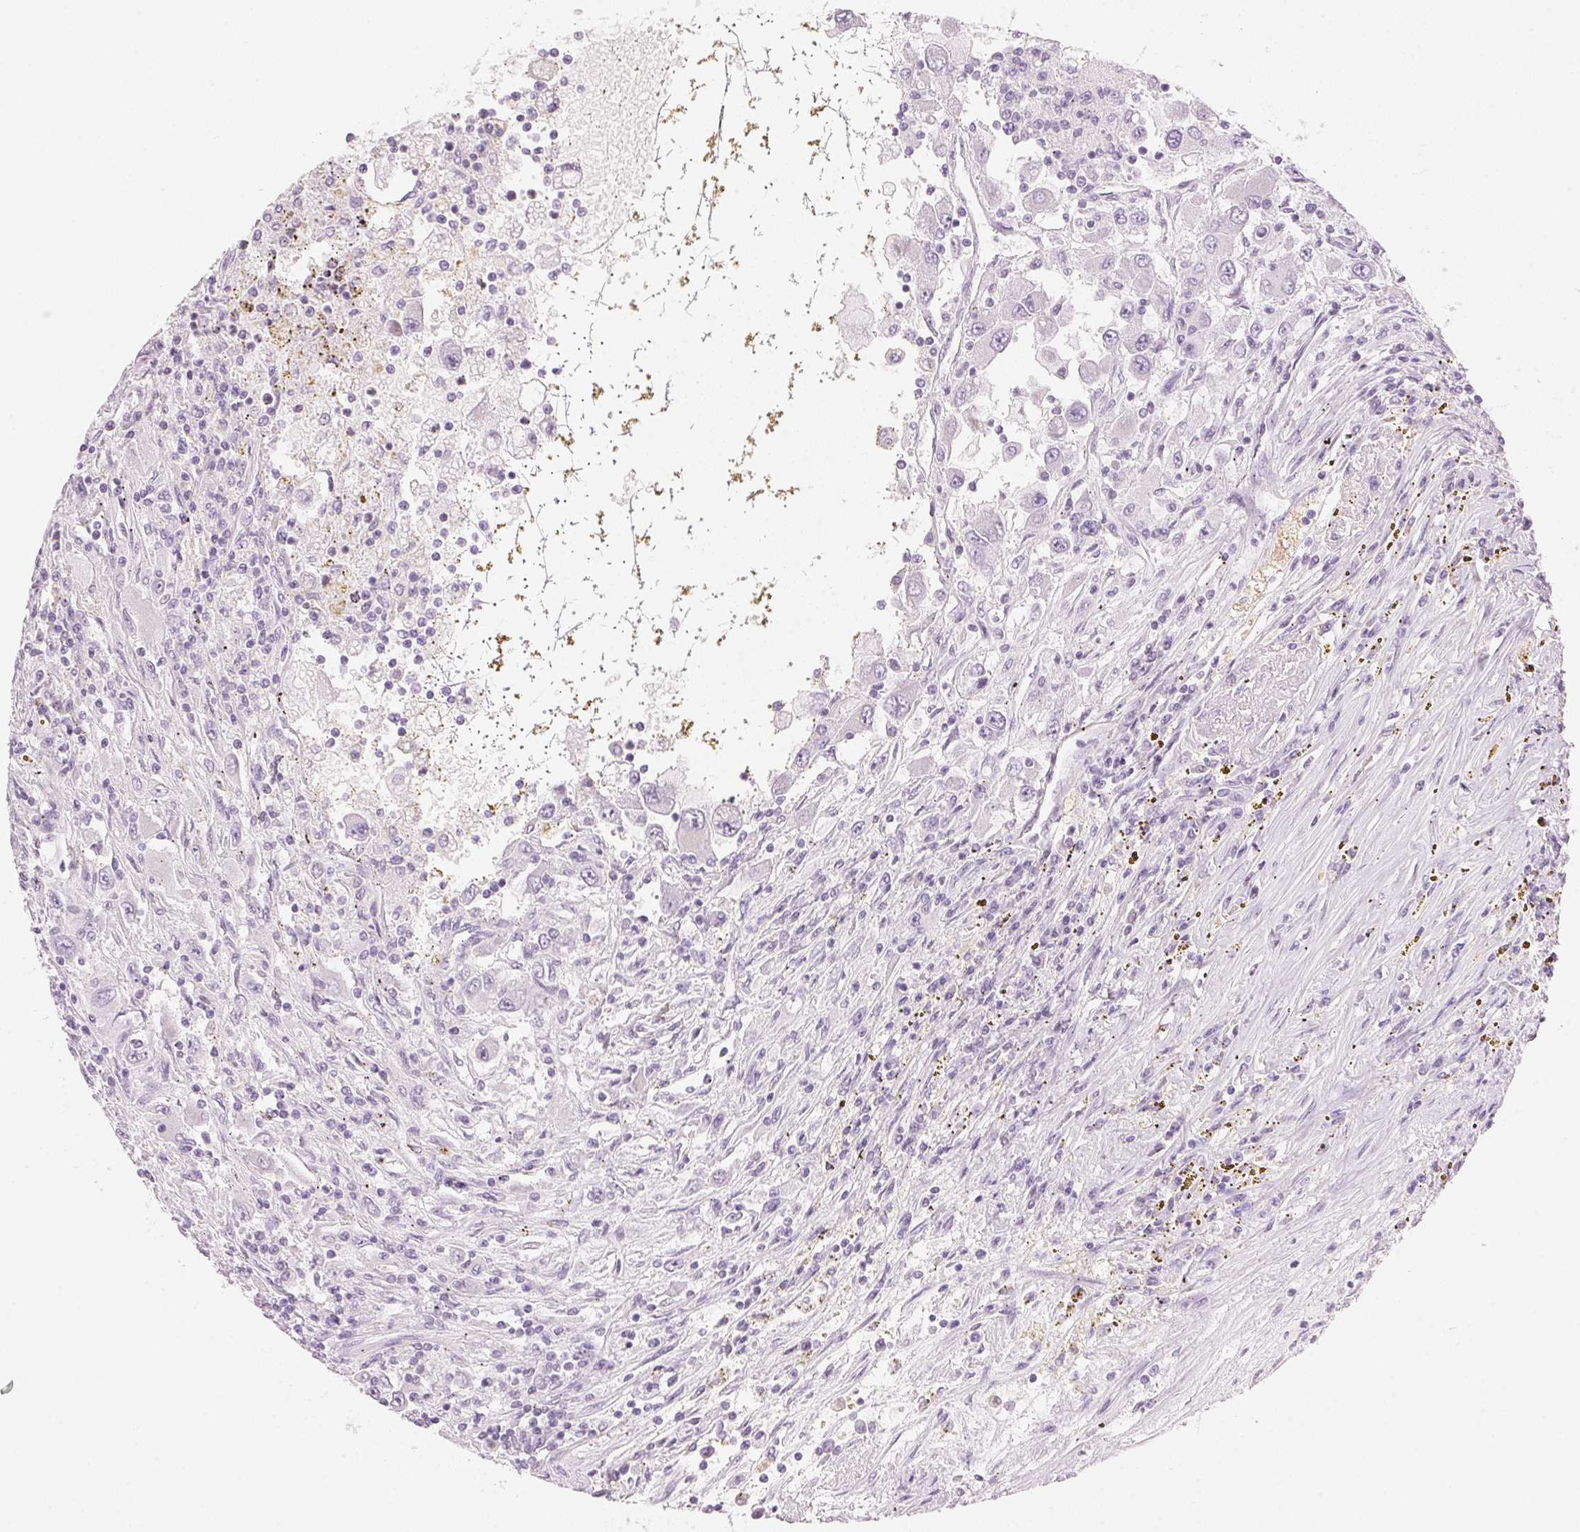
{"staining": {"intensity": "negative", "quantity": "none", "location": "none"}, "tissue": "renal cancer", "cell_type": "Tumor cells", "image_type": "cancer", "snomed": [{"axis": "morphology", "description": "Adenocarcinoma, NOS"}, {"axis": "topography", "description": "Kidney"}], "caption": "Renal cancer (adenocarcinoma) was stained to show a protein in brown. There is no significant positivity in tumor cells.", "gene": "HOXB13", "patient": {"sex": "female", "age": 67}}